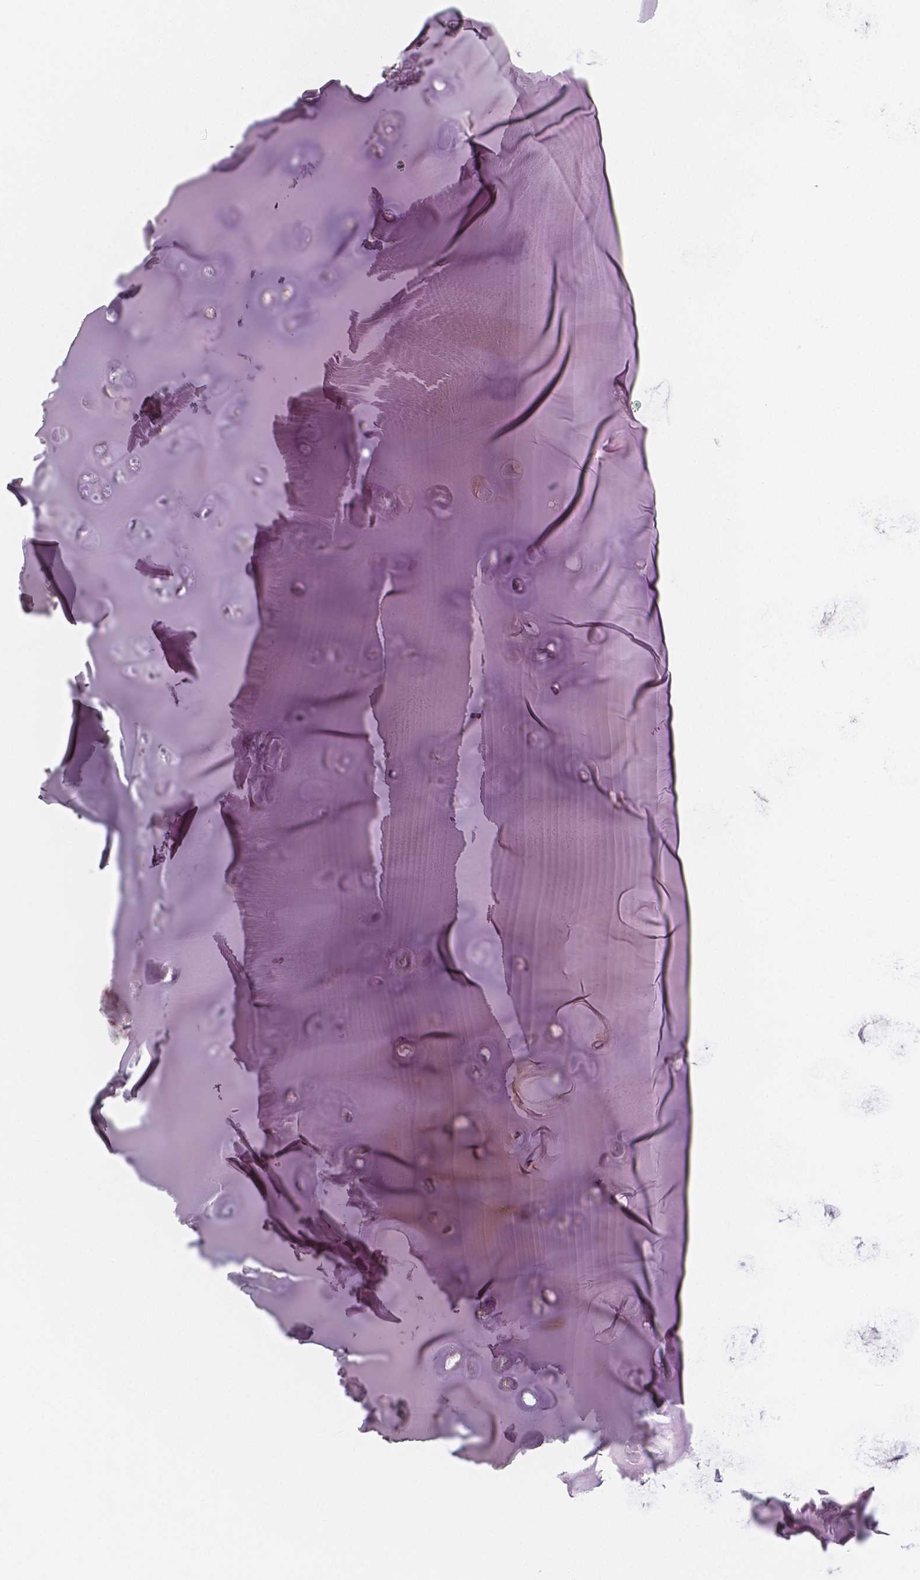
{"staining": {"intensity": "negative", "quantity": "none", "location": "none"}, "tissue": "soft tissue", "cell_type": "Chondrocytes", "image_type": "normal", "snomed": [{"axis": "morphology", "description": "Normal tissue, NOS"}, {"axis": "morphology", "description": "Squamous cell carcinoma, NOS"}, {"axis": "topography", "description": "Cartilage tissue"}, {"axis": "topography", "description": "Head-Neck"}], "caption": "This is a histopathology image of IHC staining of unremarkable soft tissue, which shows no expression in chondrocytes. Nuclei are stained in blue.", "gene": "RNASE7", "patient": {"sex": "male", "age": 57}}